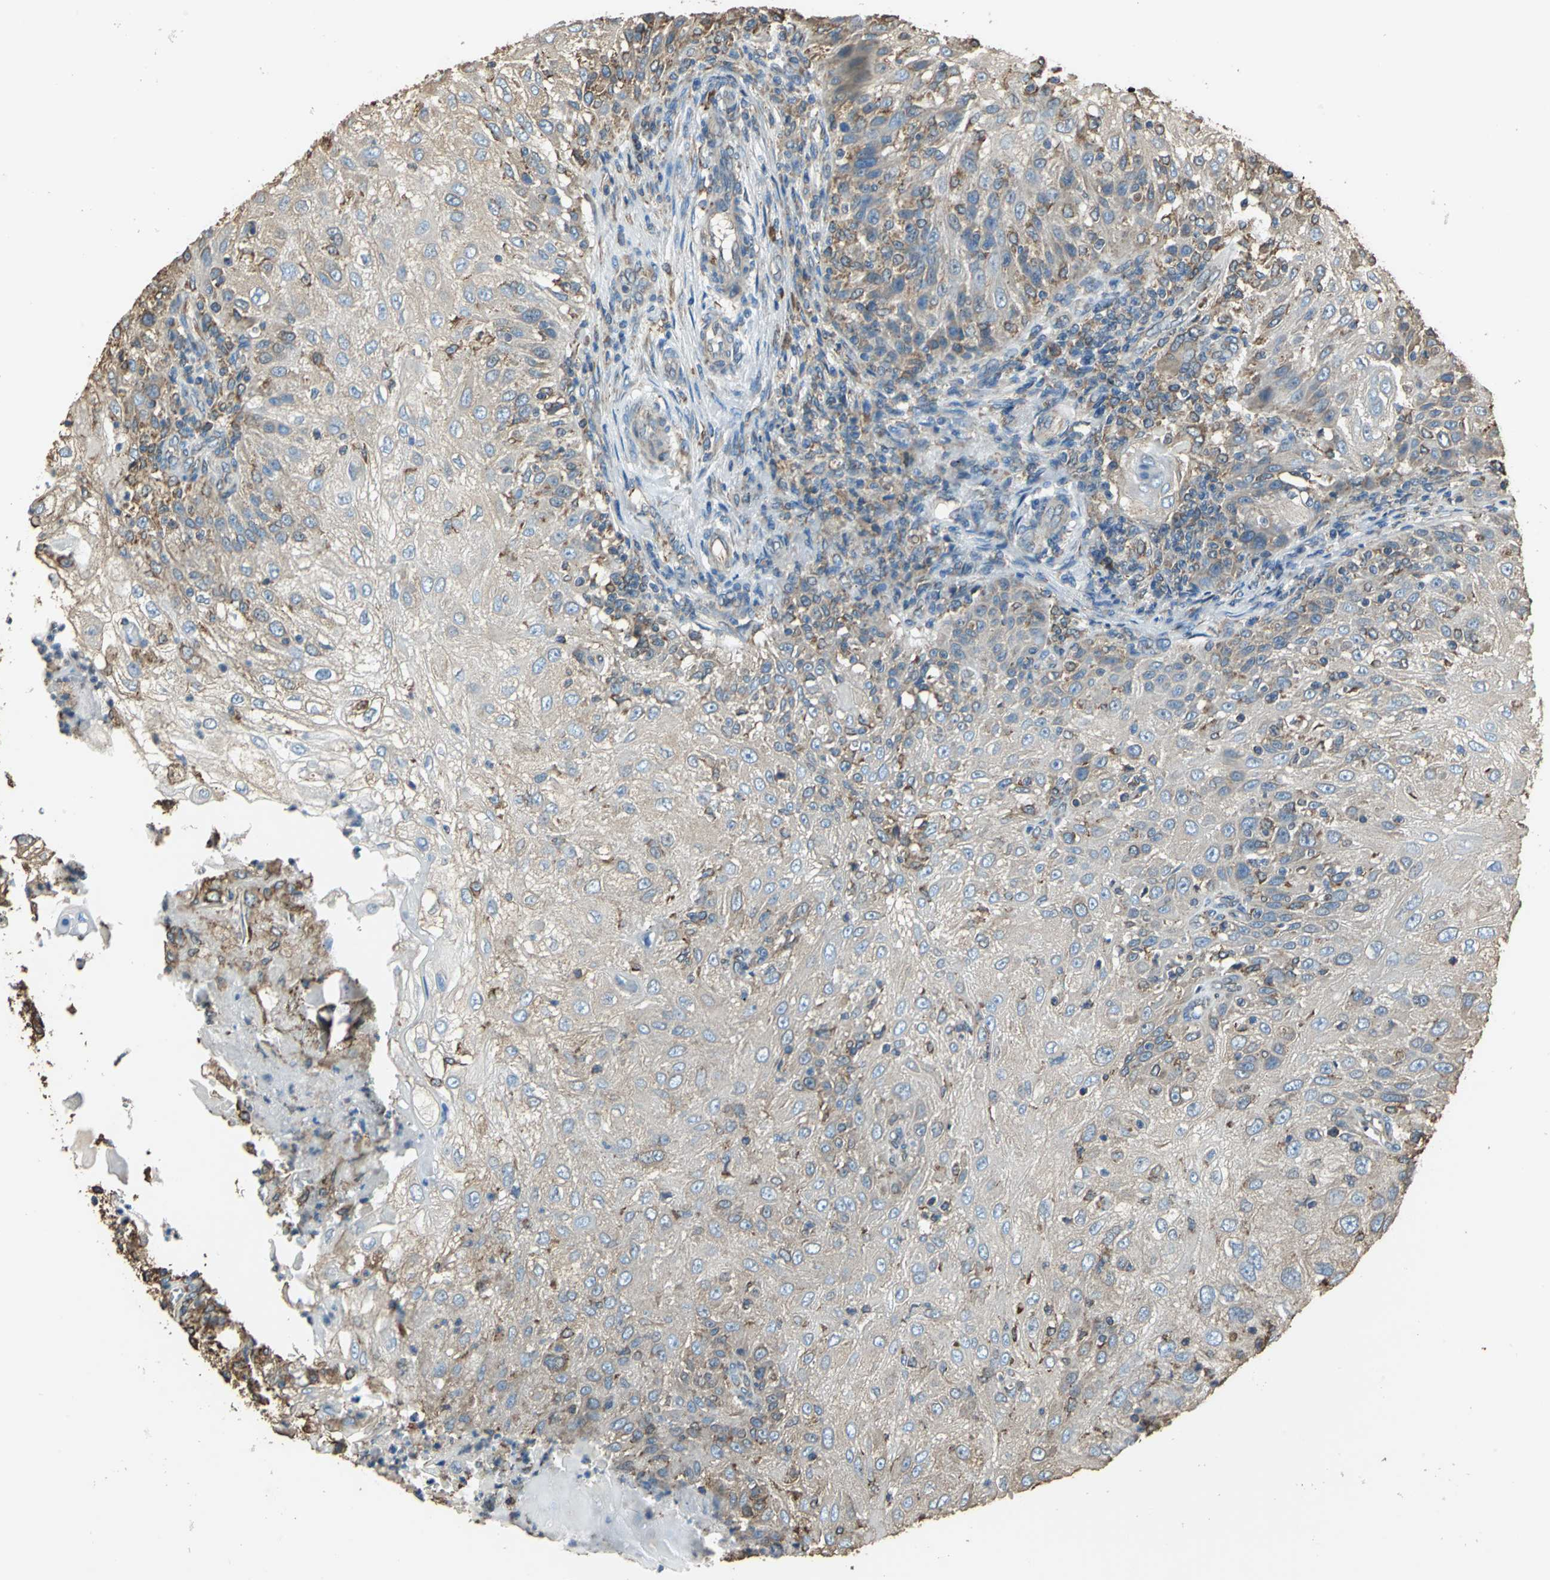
{"staining": {"intensity": "moderate", "quantity": ">75%", "location": "cytoplasmic/membranous"}, "tissue": "skin cancer", "cell_type": "Tumor cells", "image_type": "cancer", "snomed": [{"axis": "morphology", "description": "Normal tissue, NOS"}, {"axis": "morphology", "description": "Squamous cell carcinoma, NOS"}, {"axis": "topography", "description": "Skin"}], "caption": "DAB immunohistochemical staining of human skin squamous cell carcinoma reveals moderate cytoplasmic/membranous protein positivity in approximately >75% of tumor cells.", "gene": "GPANK1", "patient": {"sex": "female", "age": 83}}